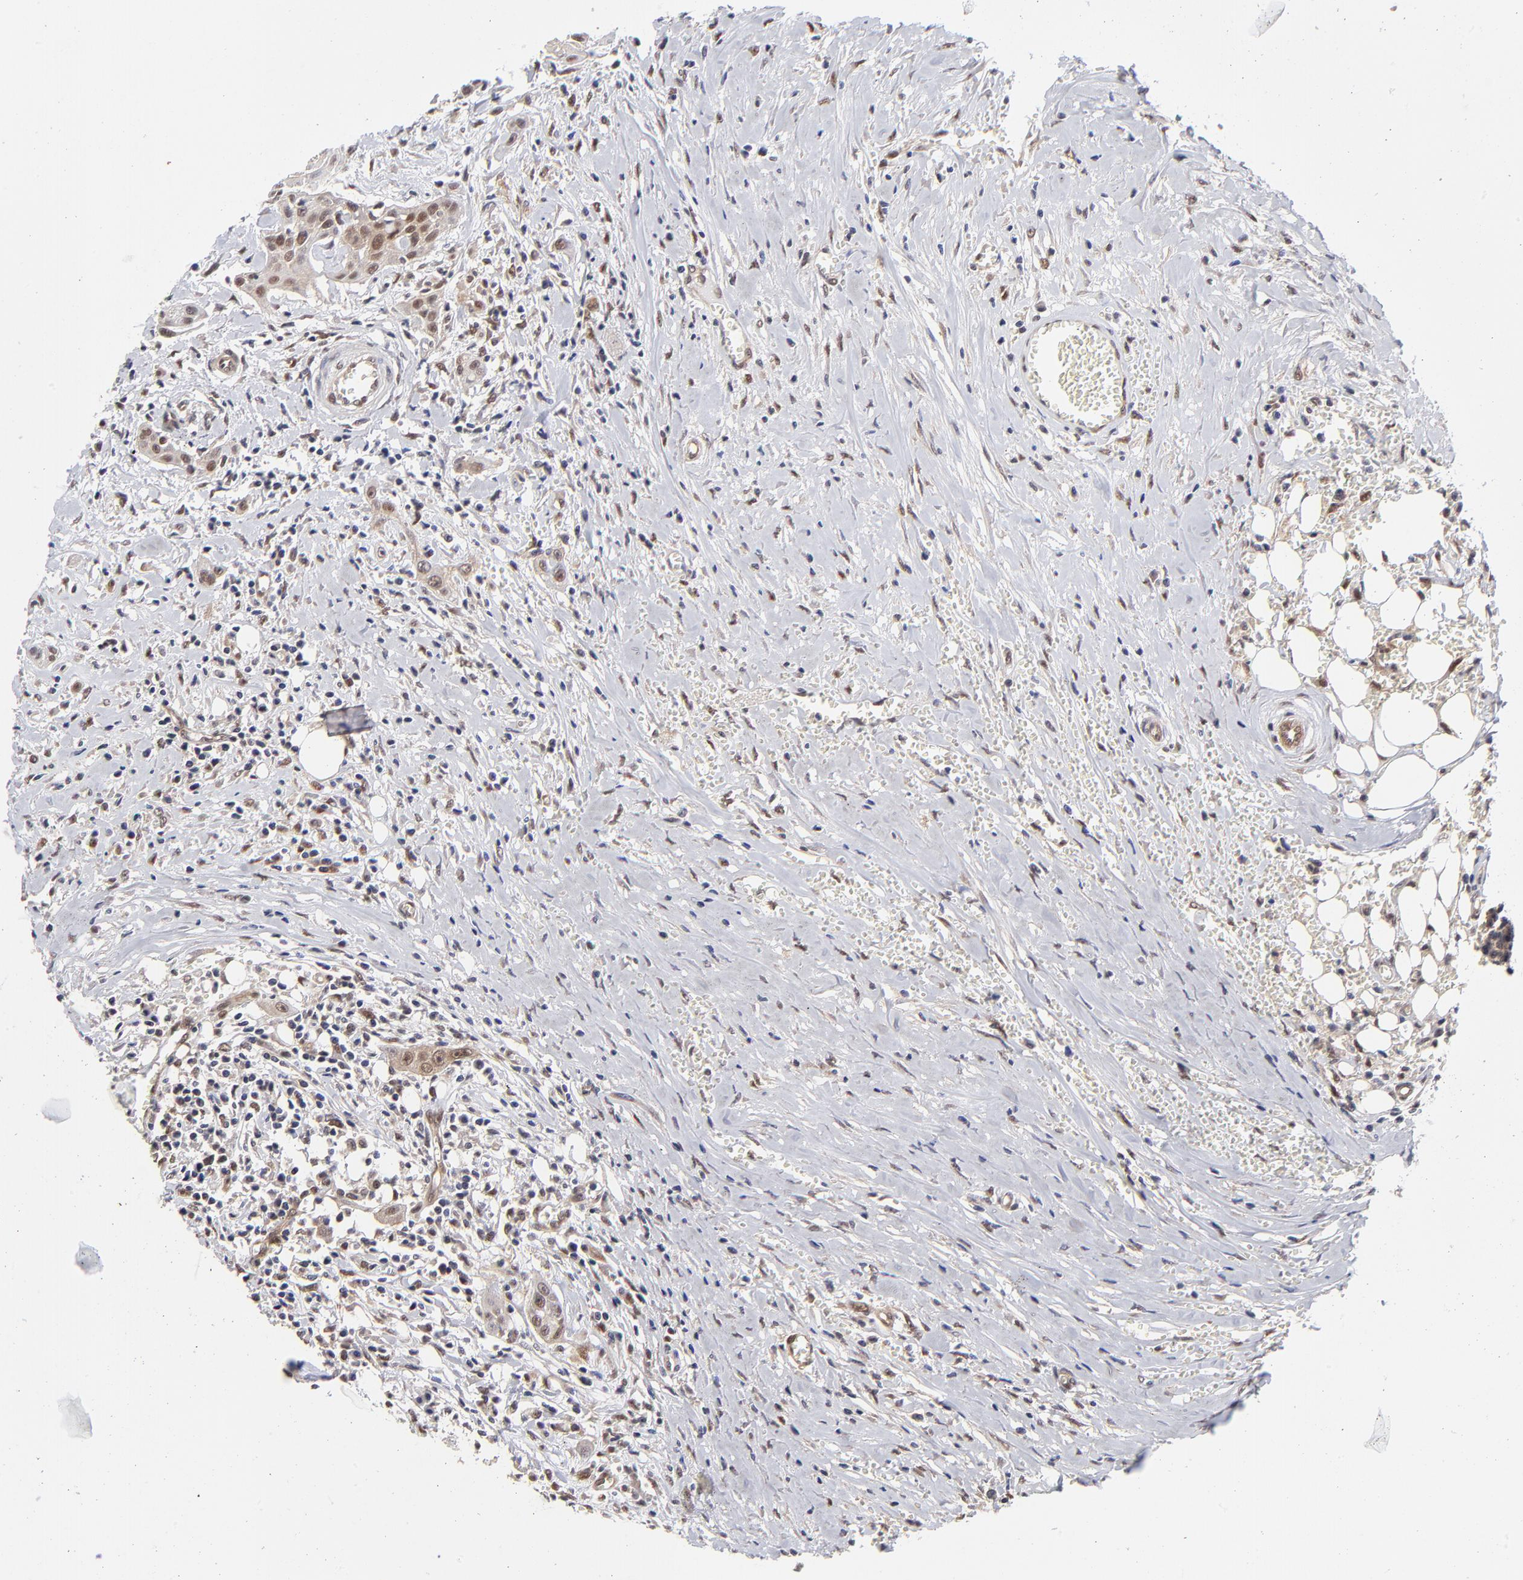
{"staining": {"intensity": "weak", "quantity": "25%-75%", "location": "nuclear"}, "tissue": "head and neck cancer", "cell_type": "Tumor cells", "image_type": "cancer", "snomed": [{"axis": "morphology", "description": "Squamous cell carcinoma, NOS"}, {"axis": "morphology", "description": "Squamous cell carcinoma, metastatic, NOS"}, {"axis": "topography", "description": "Lymph node"}, {"axis": "topography", "description": "Salivary gland"}, {"axis": "topography", "description": "Head-Neck"}], "caption": "Metastatic squamous cell carcinoma (head and neck) stained with a protein marker reveals weak staining in tumor cells.", "gene": "PSMC4", "patient": {"sex": "female", "age": 74}}